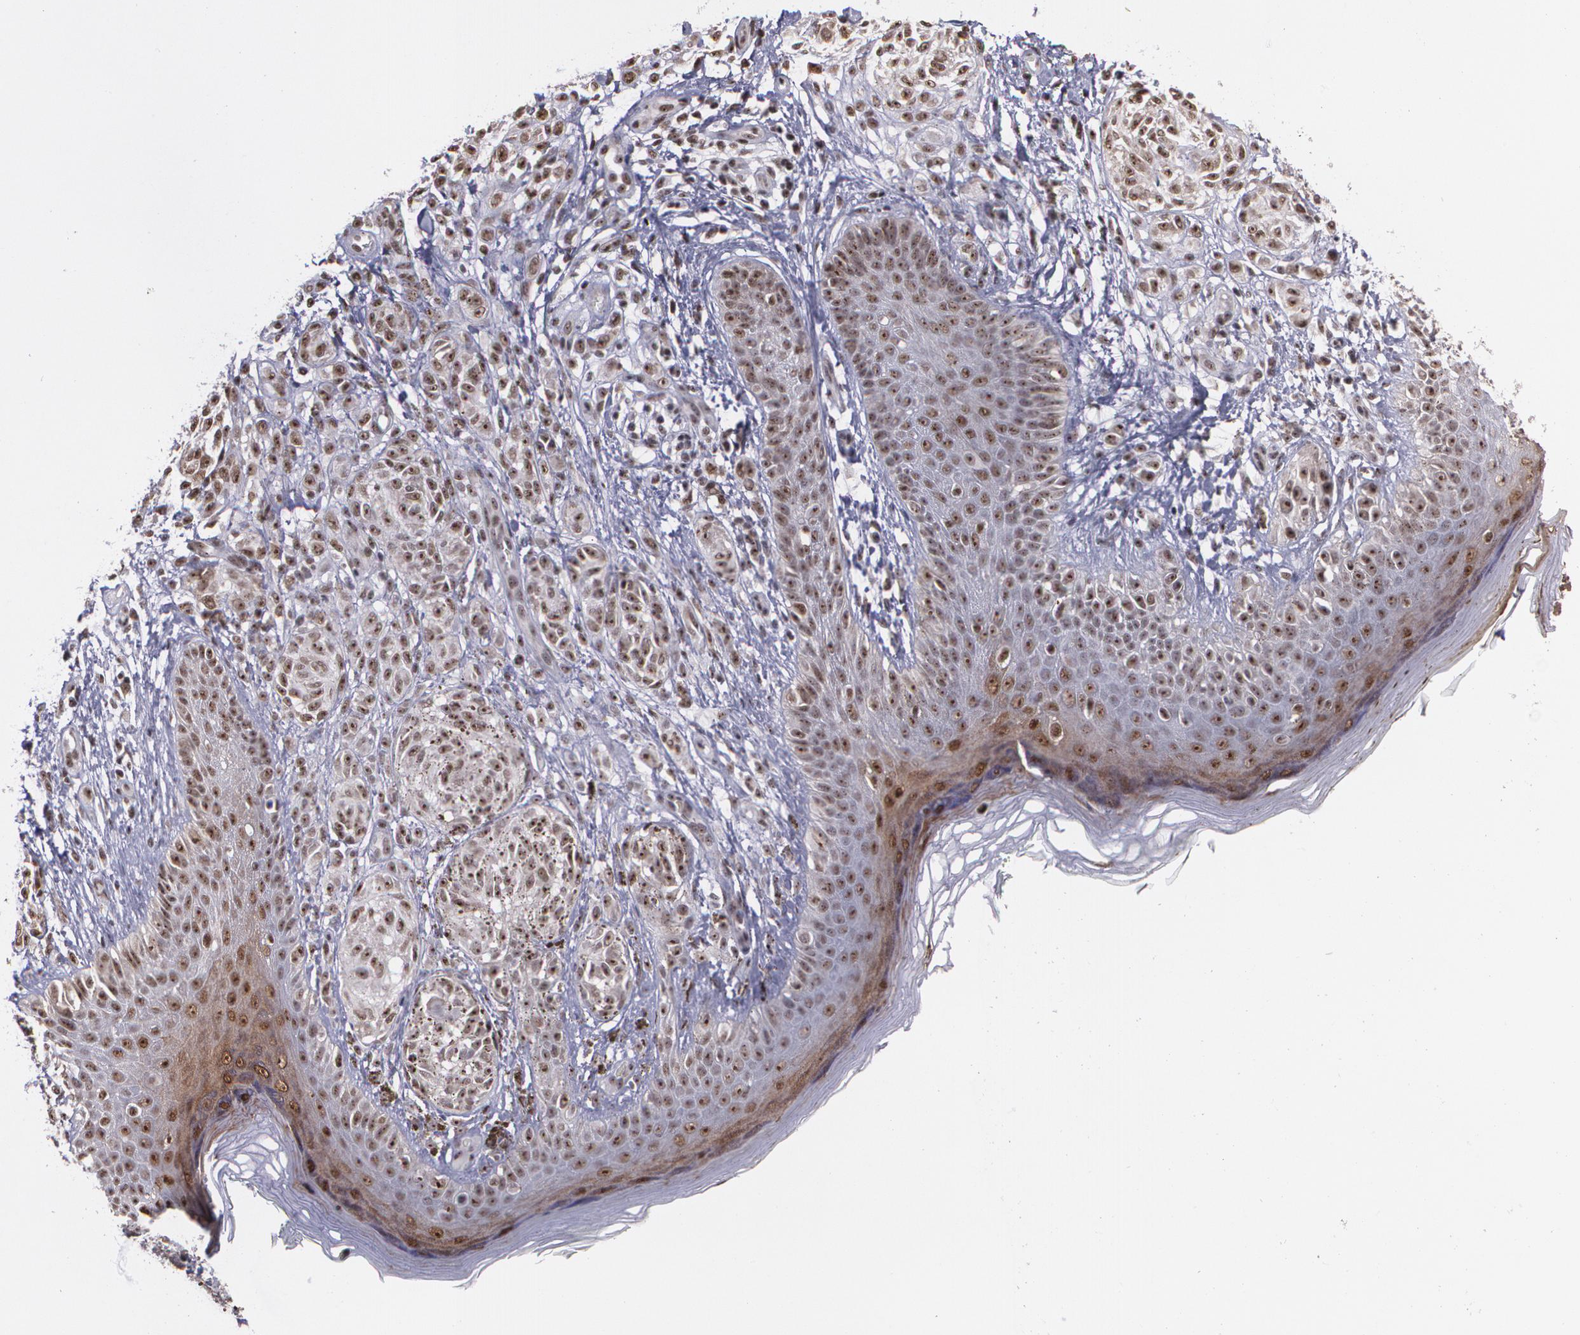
{"staining": {"intensity": "moderate", "quantity": ">75%", "location": "cytoplasmic/membranous,nuclear"}, "tissue": "melanoma", "cell_type": "Tumor cells", "image_type": "cancer", "snomed": [{"axis": "morphology", "description": "Malignant melanoma, NOS"}, {"axis": "topography", "description": "Skin"}], "caption": "The immunohistochemical stain highlights moderate cytoplasmic/membranous and nuclear staining in tumor cells of malignant melanoma tissue. The staining was performed using DAB to visualize the protein expression in brown, while the nuclei were stained in blue with hematoxylin (Magnification: 20x).", "gene": "C6orf15", "patient": {"sex": "male", "age": 57}}